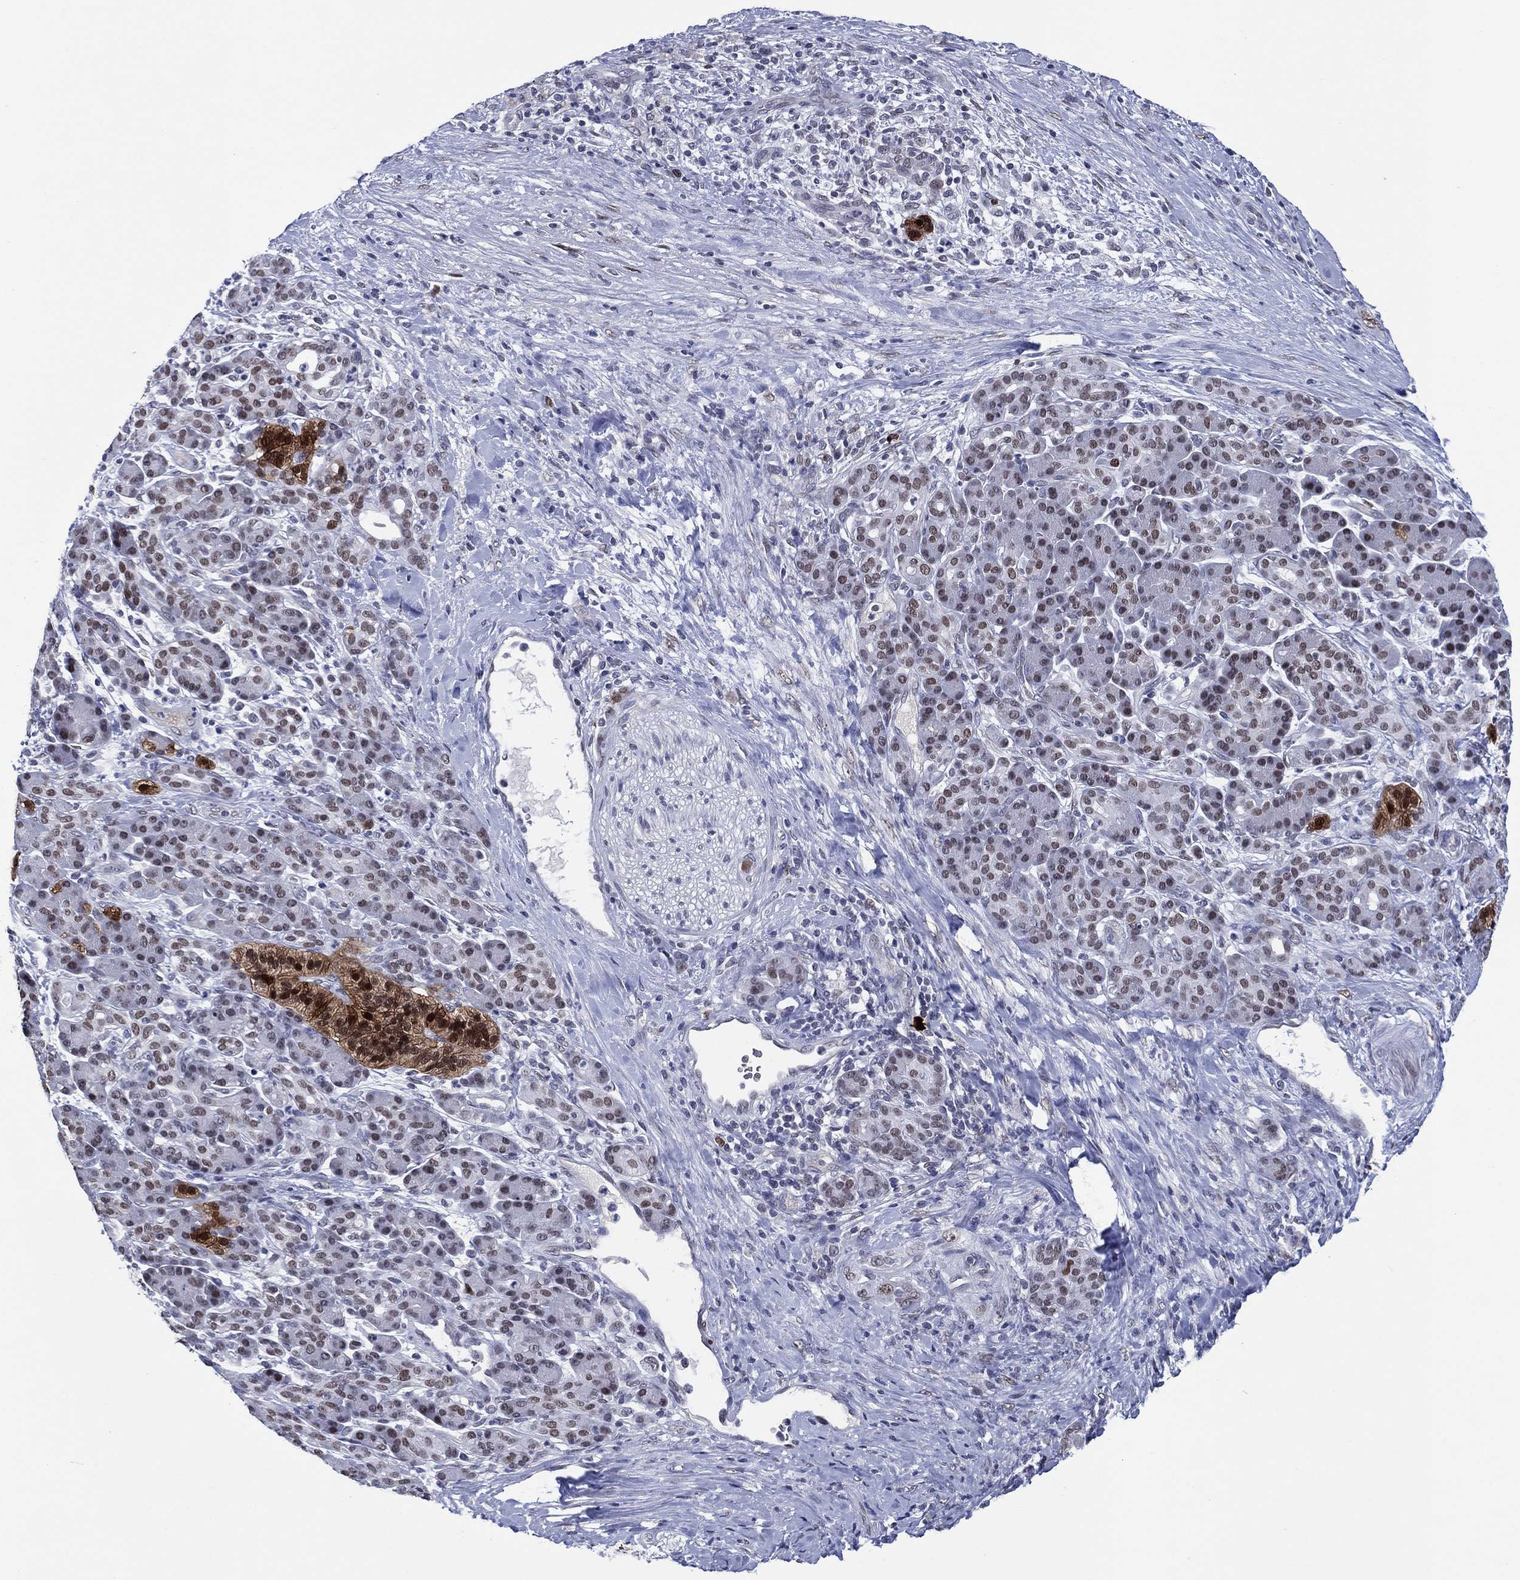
{"staining": {"intensity": "moderate", "quantity": "25%-75%", "location": "nuclear"}, "tissue": "pancreatic cancer", "cell_type": "Tumor cells", "image_type": "cancer", "snomed": [{"axis": "morphology", "description": "Adenocarcinoma, NOS"}, {"axis": "topography", "description": "Pancreas"}], "caption": "Pancreatic adenocarcinoma stained with a brown dye displays moderate nuclear positive expression in approximately 25%-75% of tumor cells.", "gene": "GATA6", "patient": {"sex": "male", "age": 44}}